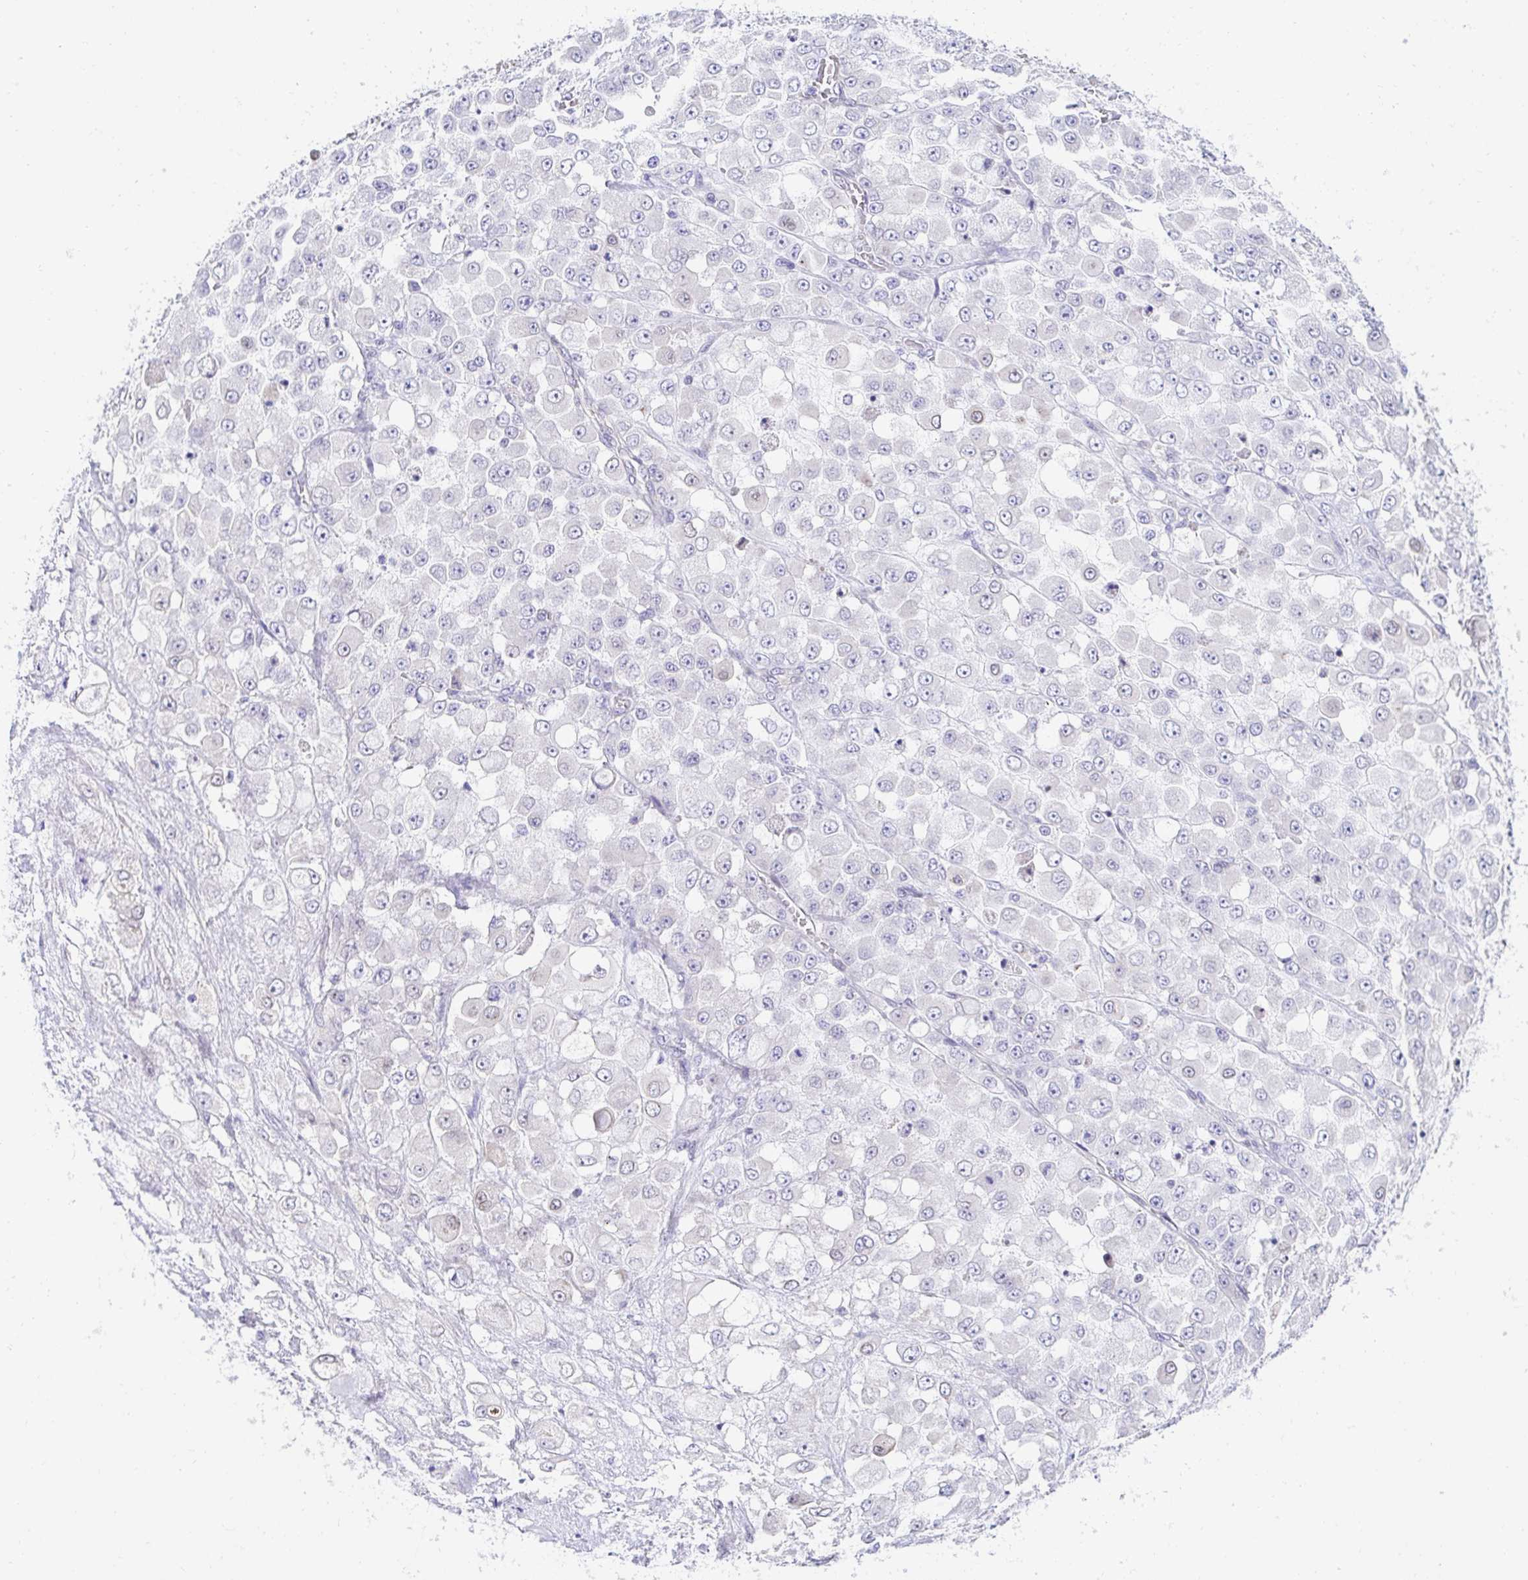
{"staining": {"intensity": "negative", "quantity": "none", "location": "none"}, "tissue": "stomach cancer", "cell_type": "Tumor cells", "image_type": "cancer", "snomed": [{"axis": "morphology", "description": "Adenocarcinoma, NOS"}, {"axis": "topography", "description": "Stomach"}], "caption": "Tumor cells show no significant positivity in adenocarcinoma (stomach). (Brightfield microscopy of DAB (3,3'-diaminobenzidine) immunohistochemistry (IHC) at high magnification).", "gene": "AKAP14", "patient": {"sex": "female", "age": 76}}